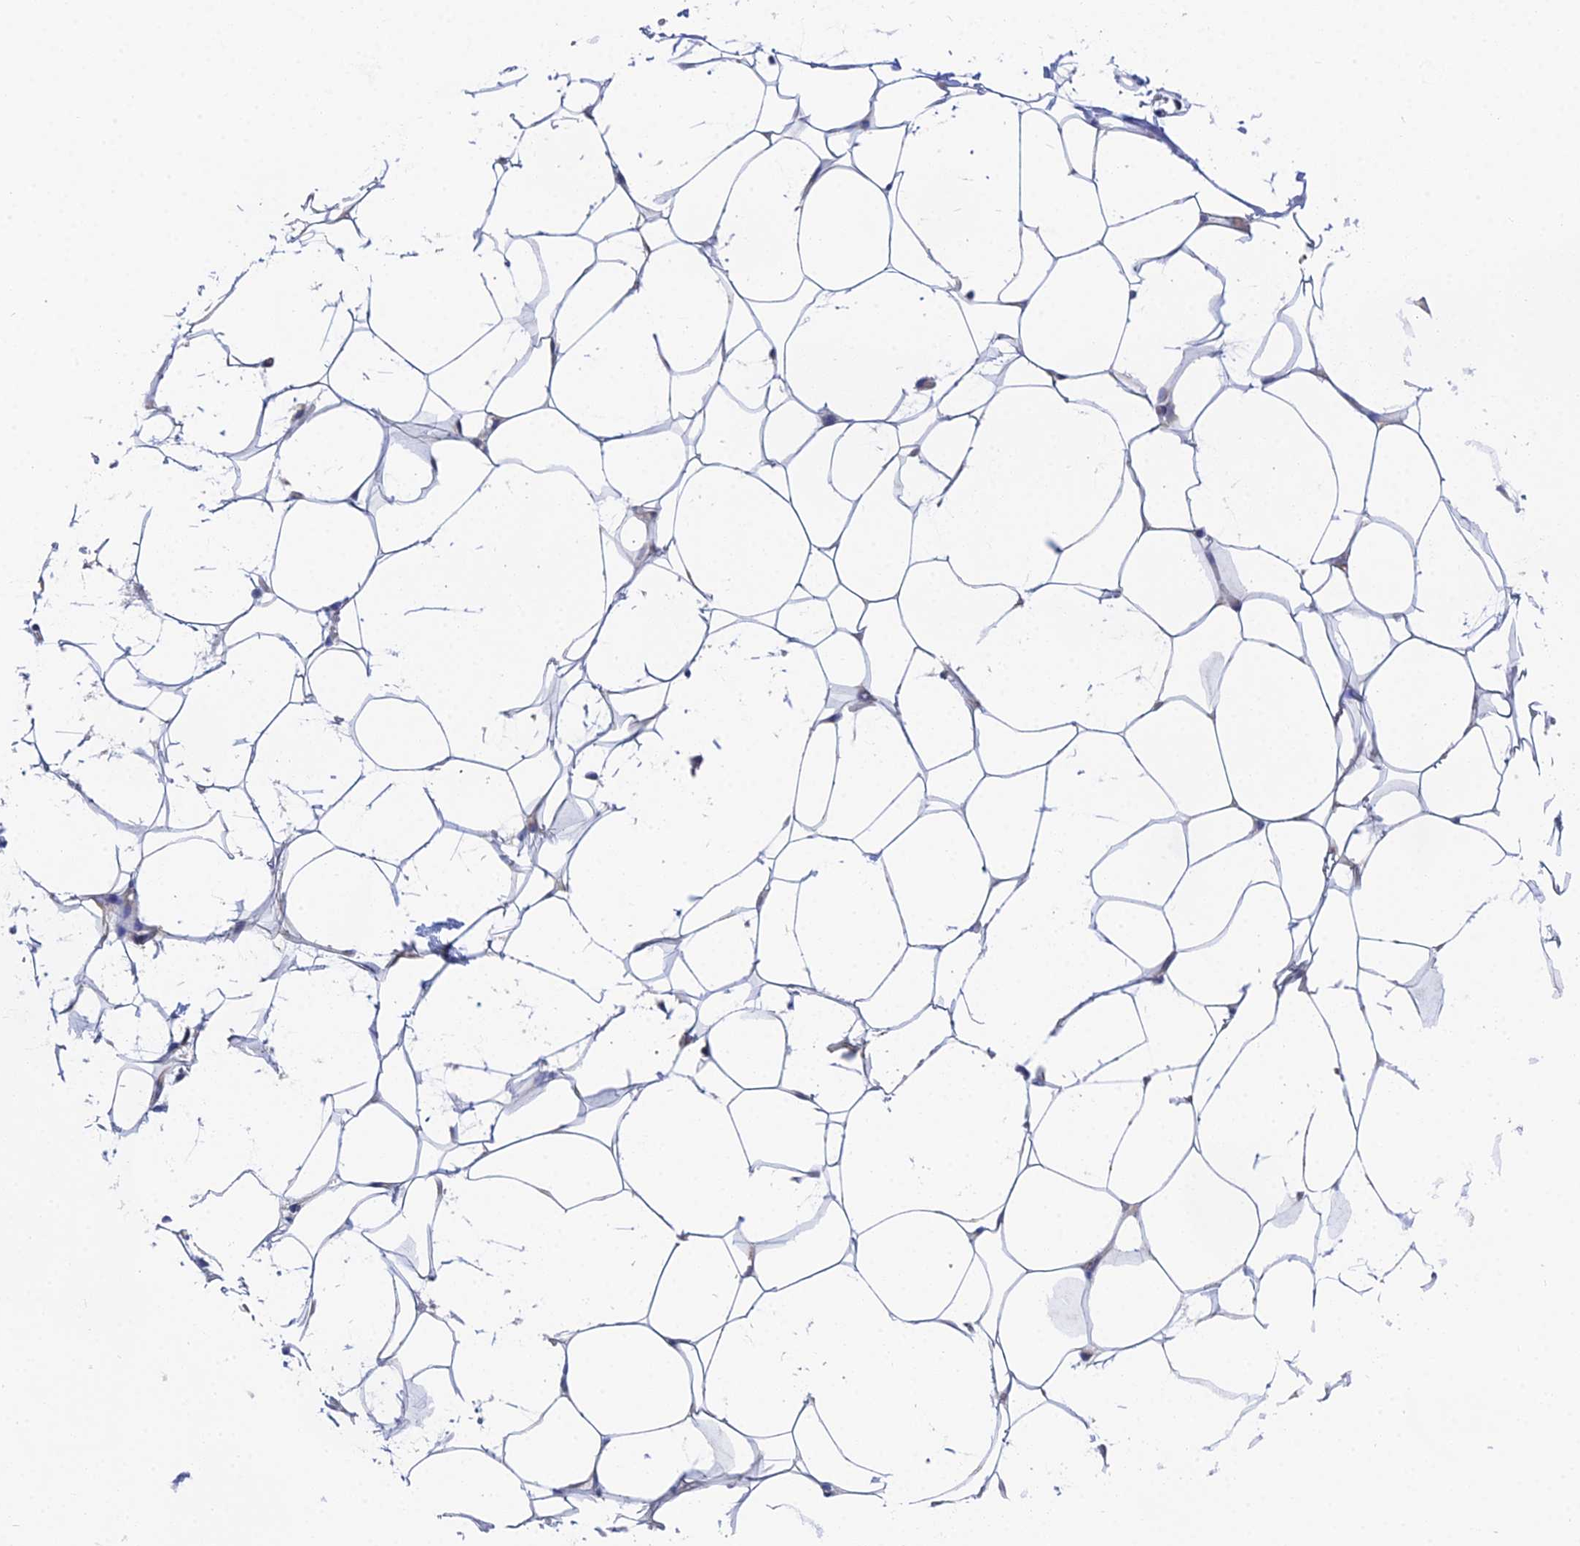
{"staining": {"intensity": "negative", "quantity": "none", "location": "none"}, "tissue": "adipose tissue", "cell_type": "Adipocytes", "image_type": "normal", "snomed": [{"axis": "morphology", "description": "Normal tissue, NOS"}, {"axis": "topography", "description": "Breast"}], "caption": "This is an immunohistochemistry image of normal adipose tissue. There is no expression in adipocytes.", "gene": "DNAH14", "patient": {"sex": "female", "age": 26}}